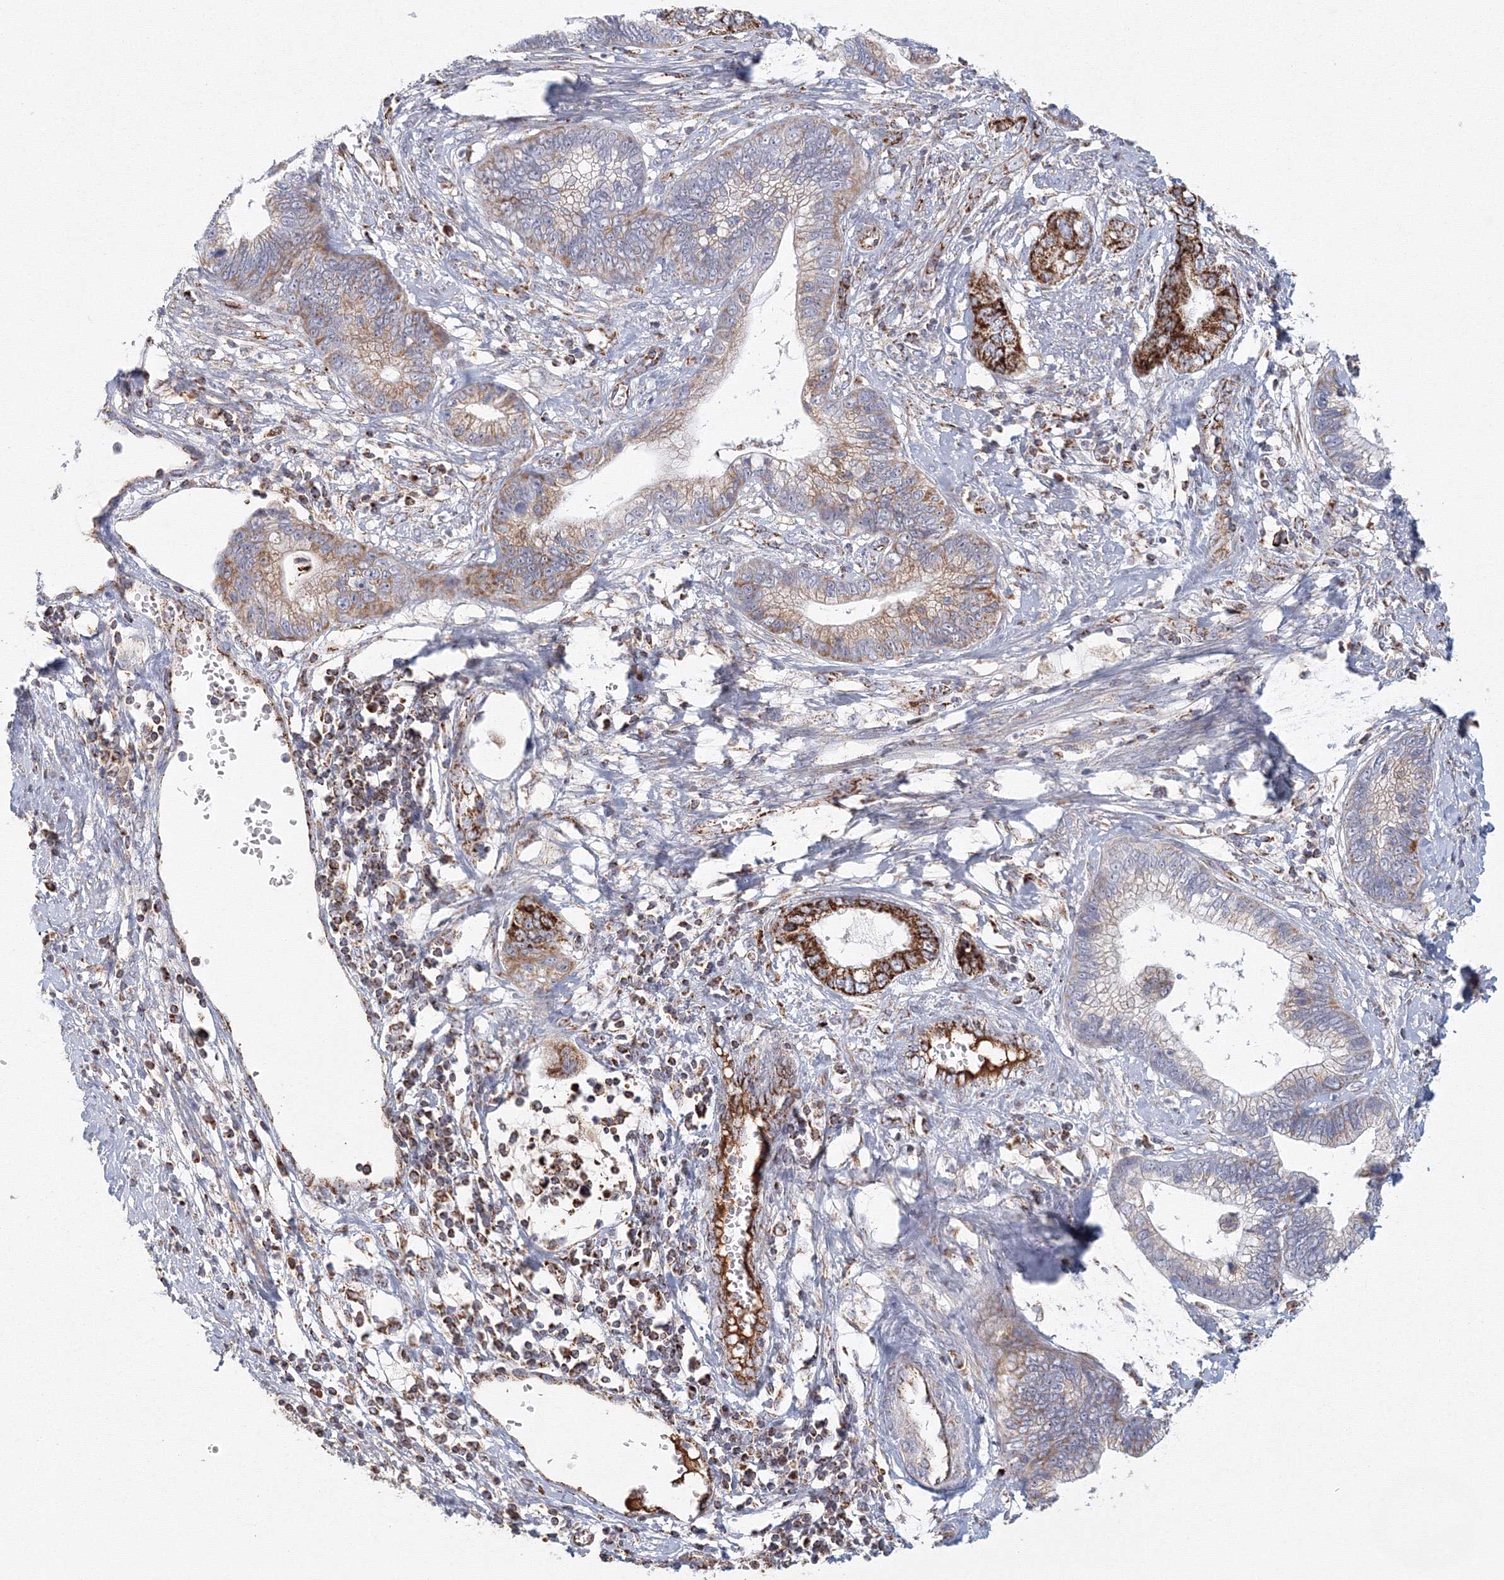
{"staining": {"intensity": "strong", "quantity": "25%-75%", "location": "cytoplasmic/membranous"}, "tissue": "cervical cancer", "cell_type": "Tumor cells", "image_type": "cancer", "snomed": [{"axis": "morphology", "description": "Adenocarcinoma, NOS"}, {"axis": "topography", "description": "Cervix"}], "caption": "This is an image of immunohistochemistry staining of cervical adenocarcinoma, which shows strong expression in the cytoplasmic/membranous of tumor cells.", "gene": "GRPEL1", "patient": {"sex": "female", "age": 44}}